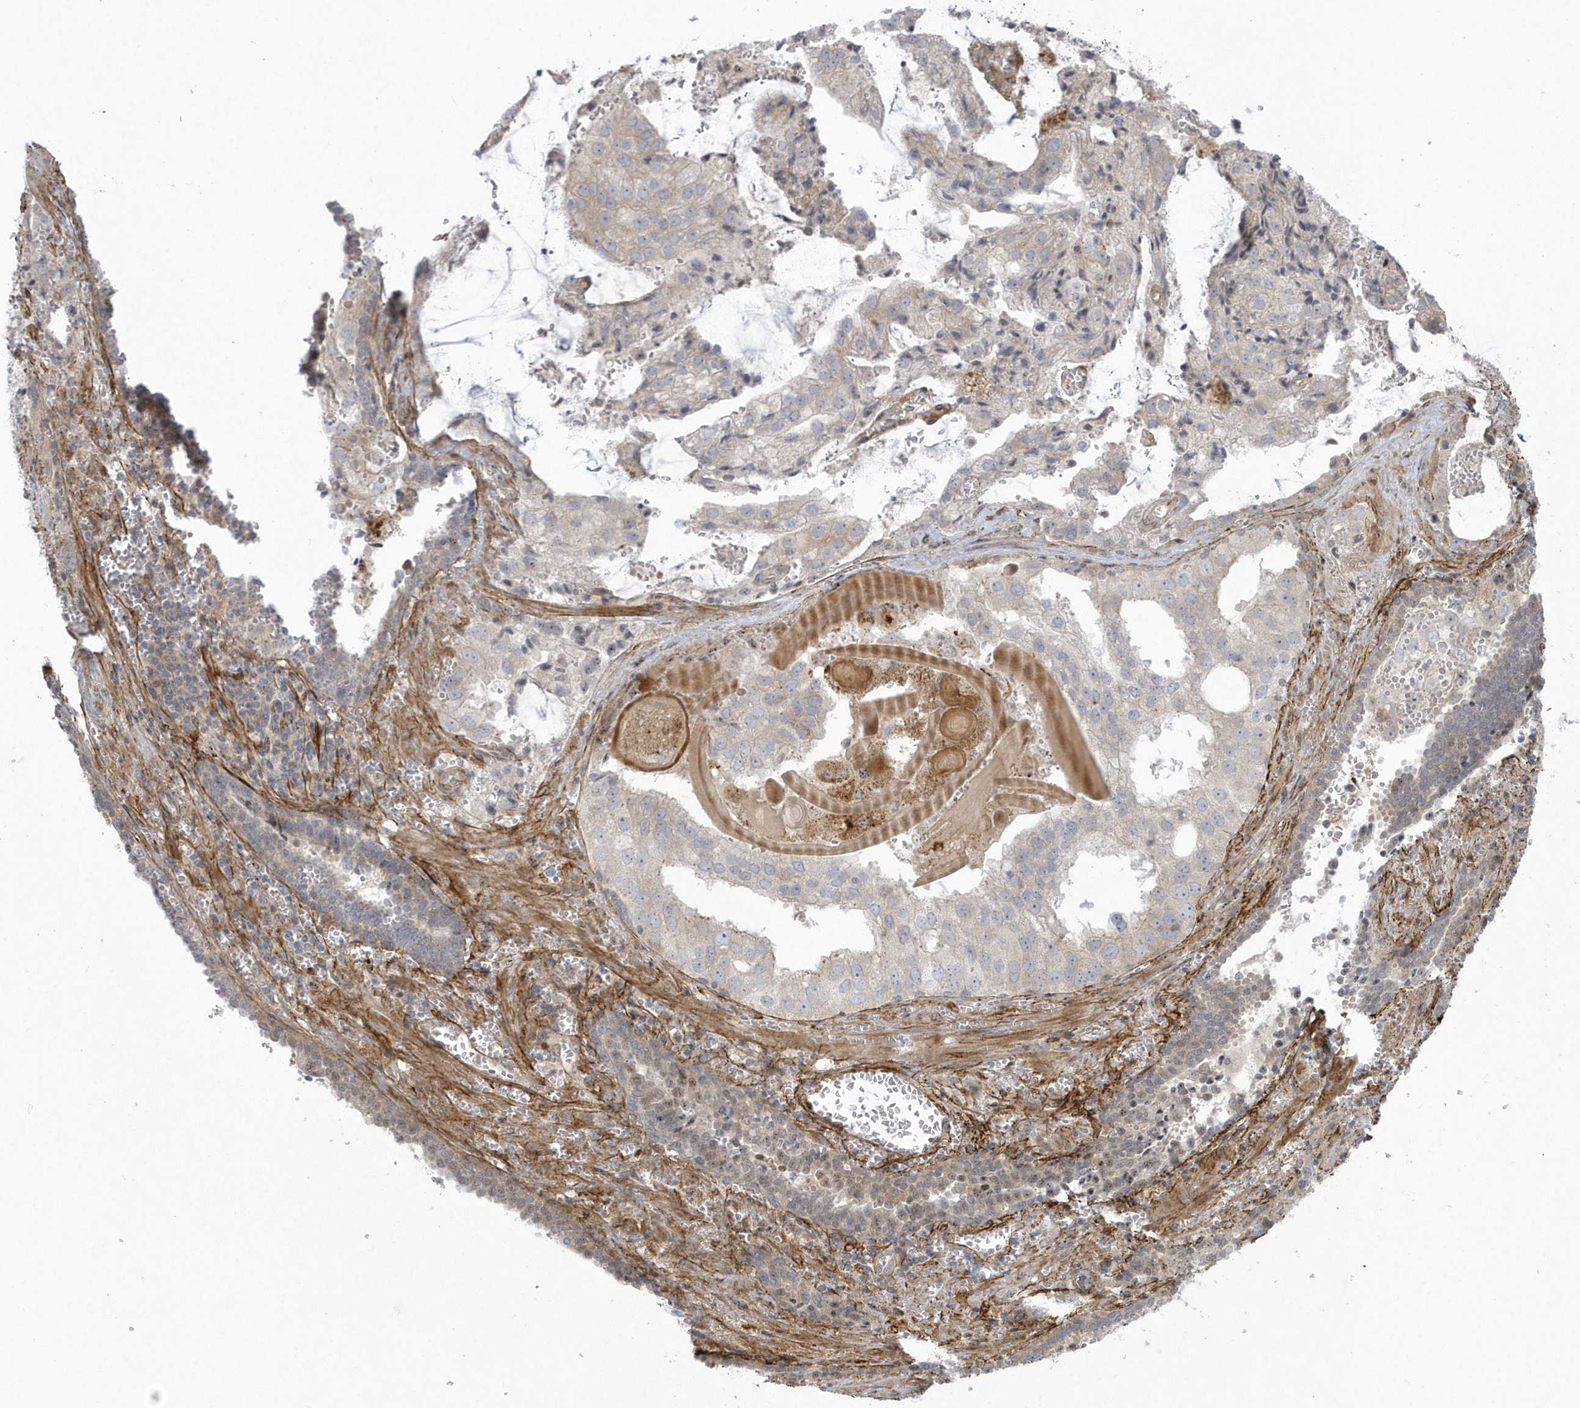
{"staining": {"intensity": "negative", "quantity": "none", "location": "none"}, "tissue": "prostate cancer", "cell_type": "Tumor cells", "image_type": "cancer", "snomed": [{"axis": "morphology", "description": "Adenocarcinoma, High grade"}, {"axis": "topography", "description": "Prostate"}], "caption": "Immunohistochemistry micrograph of human prostate cancer stained for a protein (brown), which reveals no staining in tumor cells.", "gene": "MASP2", "patient": {"sex": "male", "age": 68}}